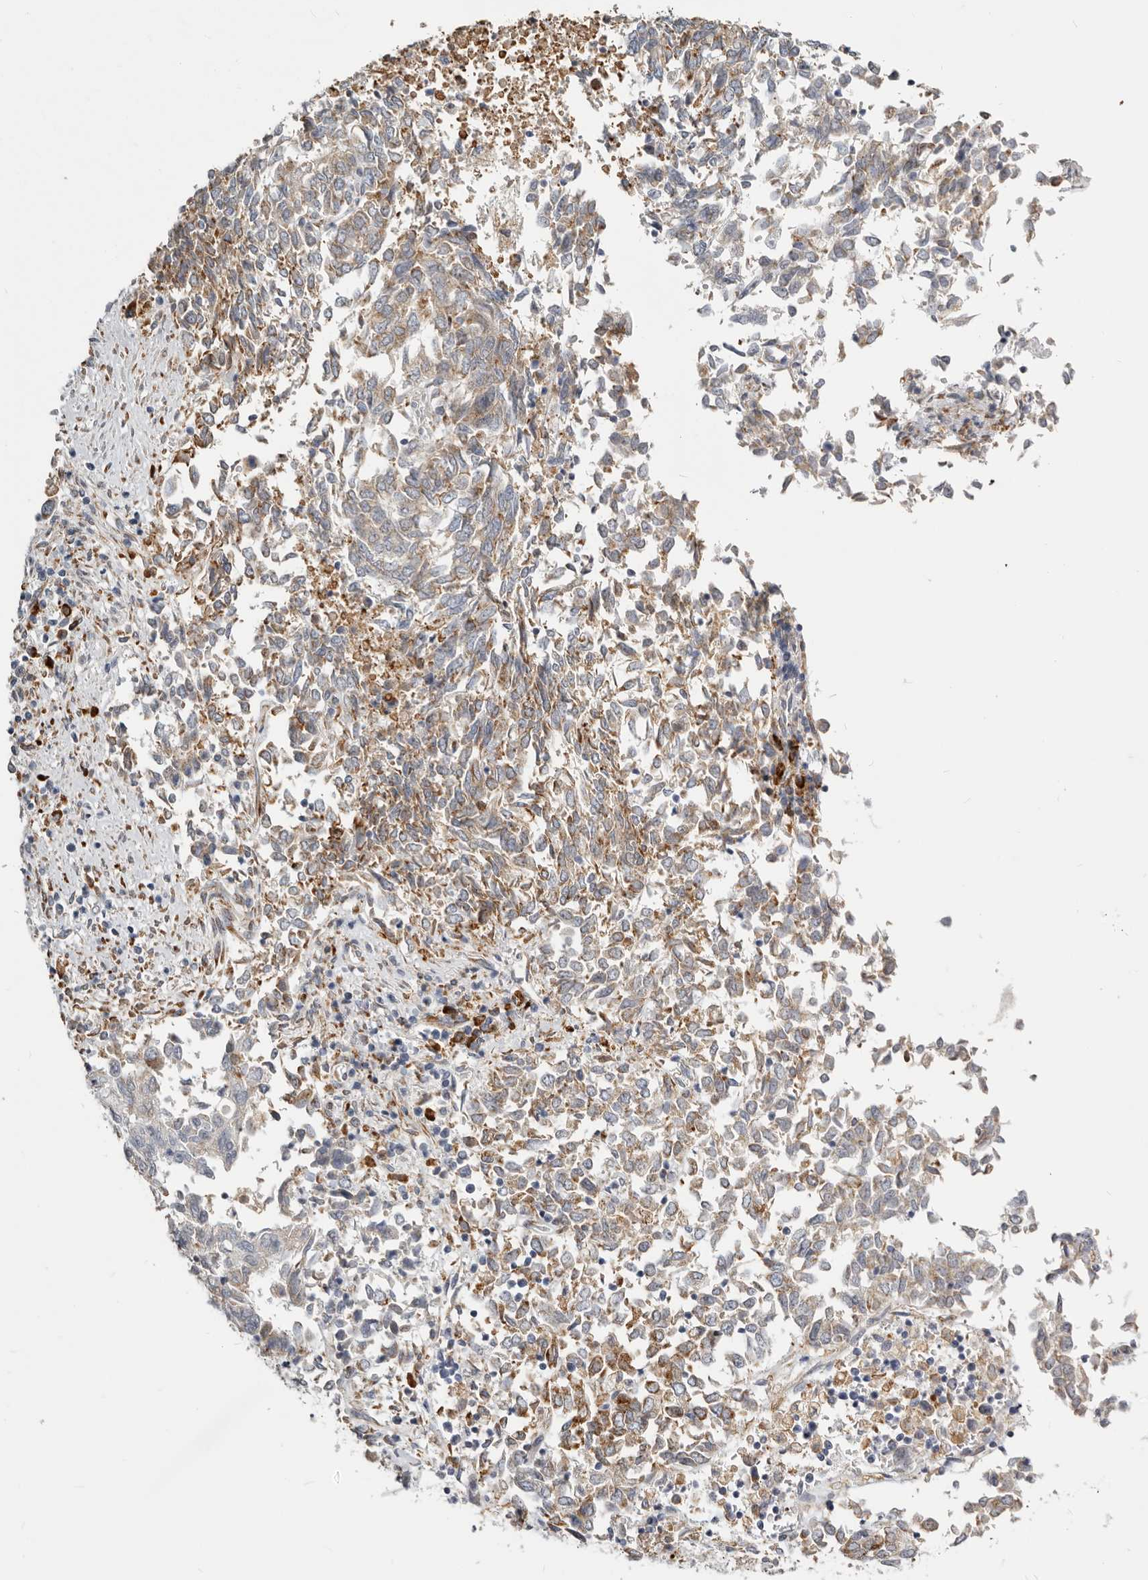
{"staining": {"intensity": "weak", "quantity": ">75%", "location": "cytoplasmic/membranous"}, "tissue": "endometrial cancer", "cell_type": "Tumor cells", "image_type": "cancer", "snomed": [{"axis": "morphology", "description": "Adenocarcinoma, NOS"}, {"axis": "topography", "description": "Endometrium"}], "caption": "A histopathology image of endometrial cancer (adenocarcinoma) stained for a protein shows weak cytoplasmic/membranous brown staining in tumor cells.", "gene": "IL32", "patient": {"sex": "female", "age": 80}}